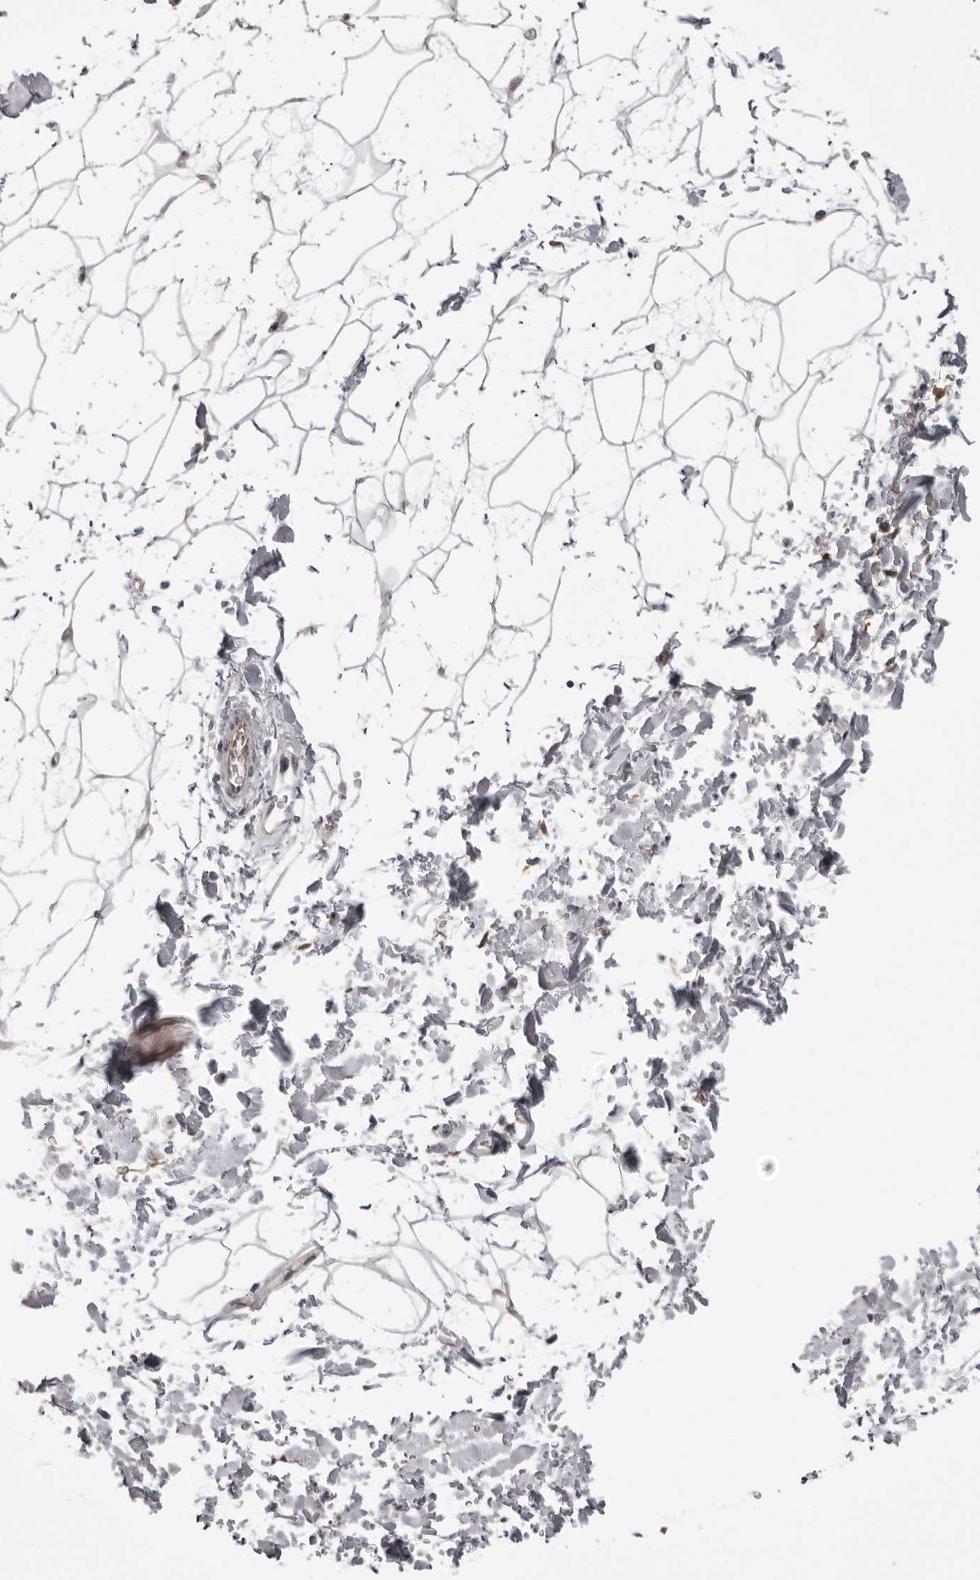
{"staining": {"intensity": "negative", "quantity": "none", "location": "none"}, "tissue": "adipose tissue", "cell_type": "Adipocytes", "image_type": "normal", "snomed": [{"axis": "morphology", "description": "Normal tissue, NOS"}, {"axis": "topography", "description": "Soft tissue"}], "caption": "An image of human adipose tissue is negative for staining in adipocytes. (DAB IHC visualized using brightfield microscopy, high magnification).", "gene": "EPHA10", "patient": {"sex": "male", "age": 72}}